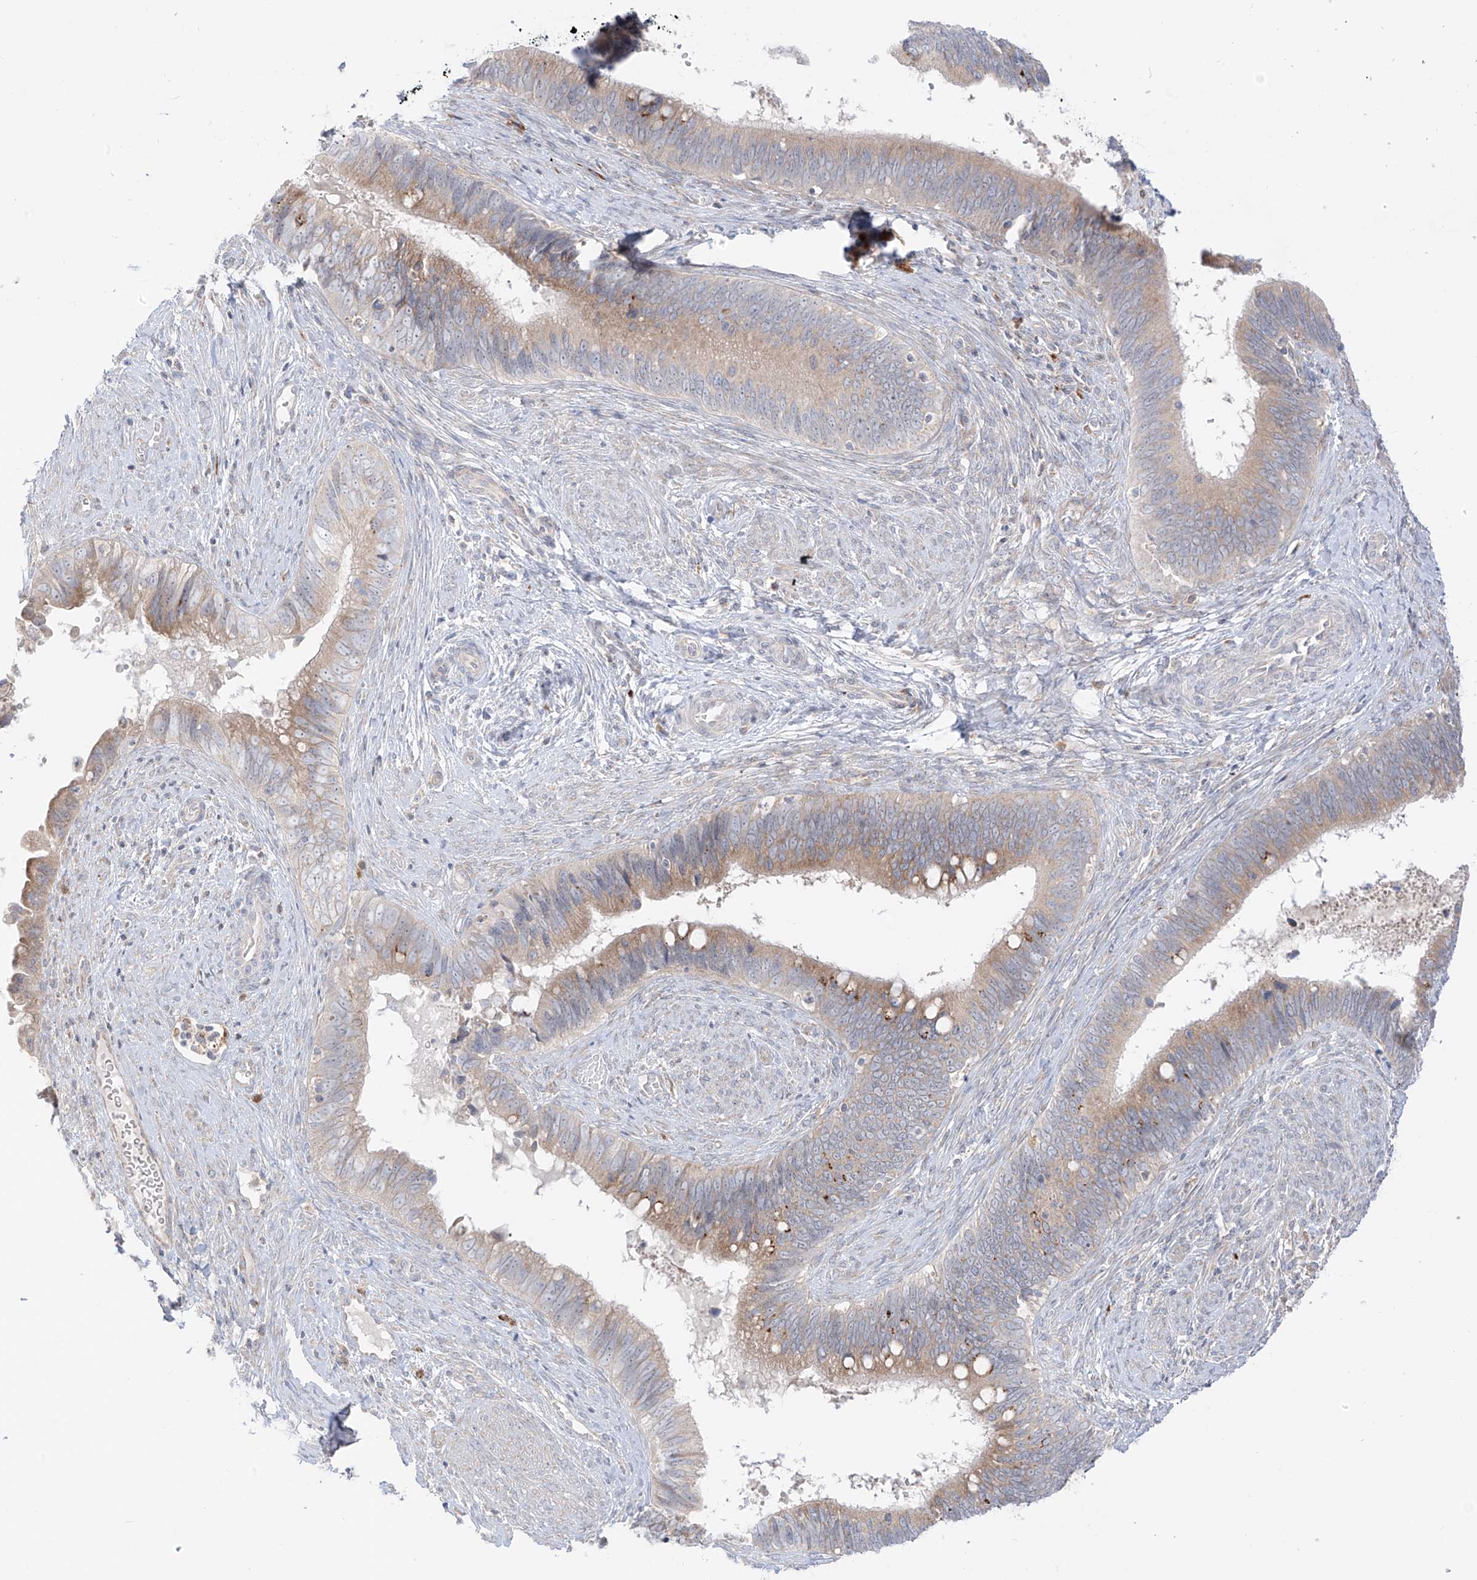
{"staining": {"intensity": "weak", "quantity": "25%-75%", "location": "cytoplasmic/membranous"}, "tissue": "cervical cancer", "cell_type": "Tumor cells", "image_type": "cancer", "snomed": [{"axis": "morphology", "description": "Adenocarcinoma, NOS"}, {"axis": "topography", "description": "Cervix"}], "caption": "Immunohistochemistry image of cervical cancer (adenocarcinoma) stained for a protein (brown), which exhibits low levels of weak cytoplasmic/membranous expression in about 25%-75% of tumor cells.", "gene": "SYTL3", "patient": {"sex": "female", "age": 42}}